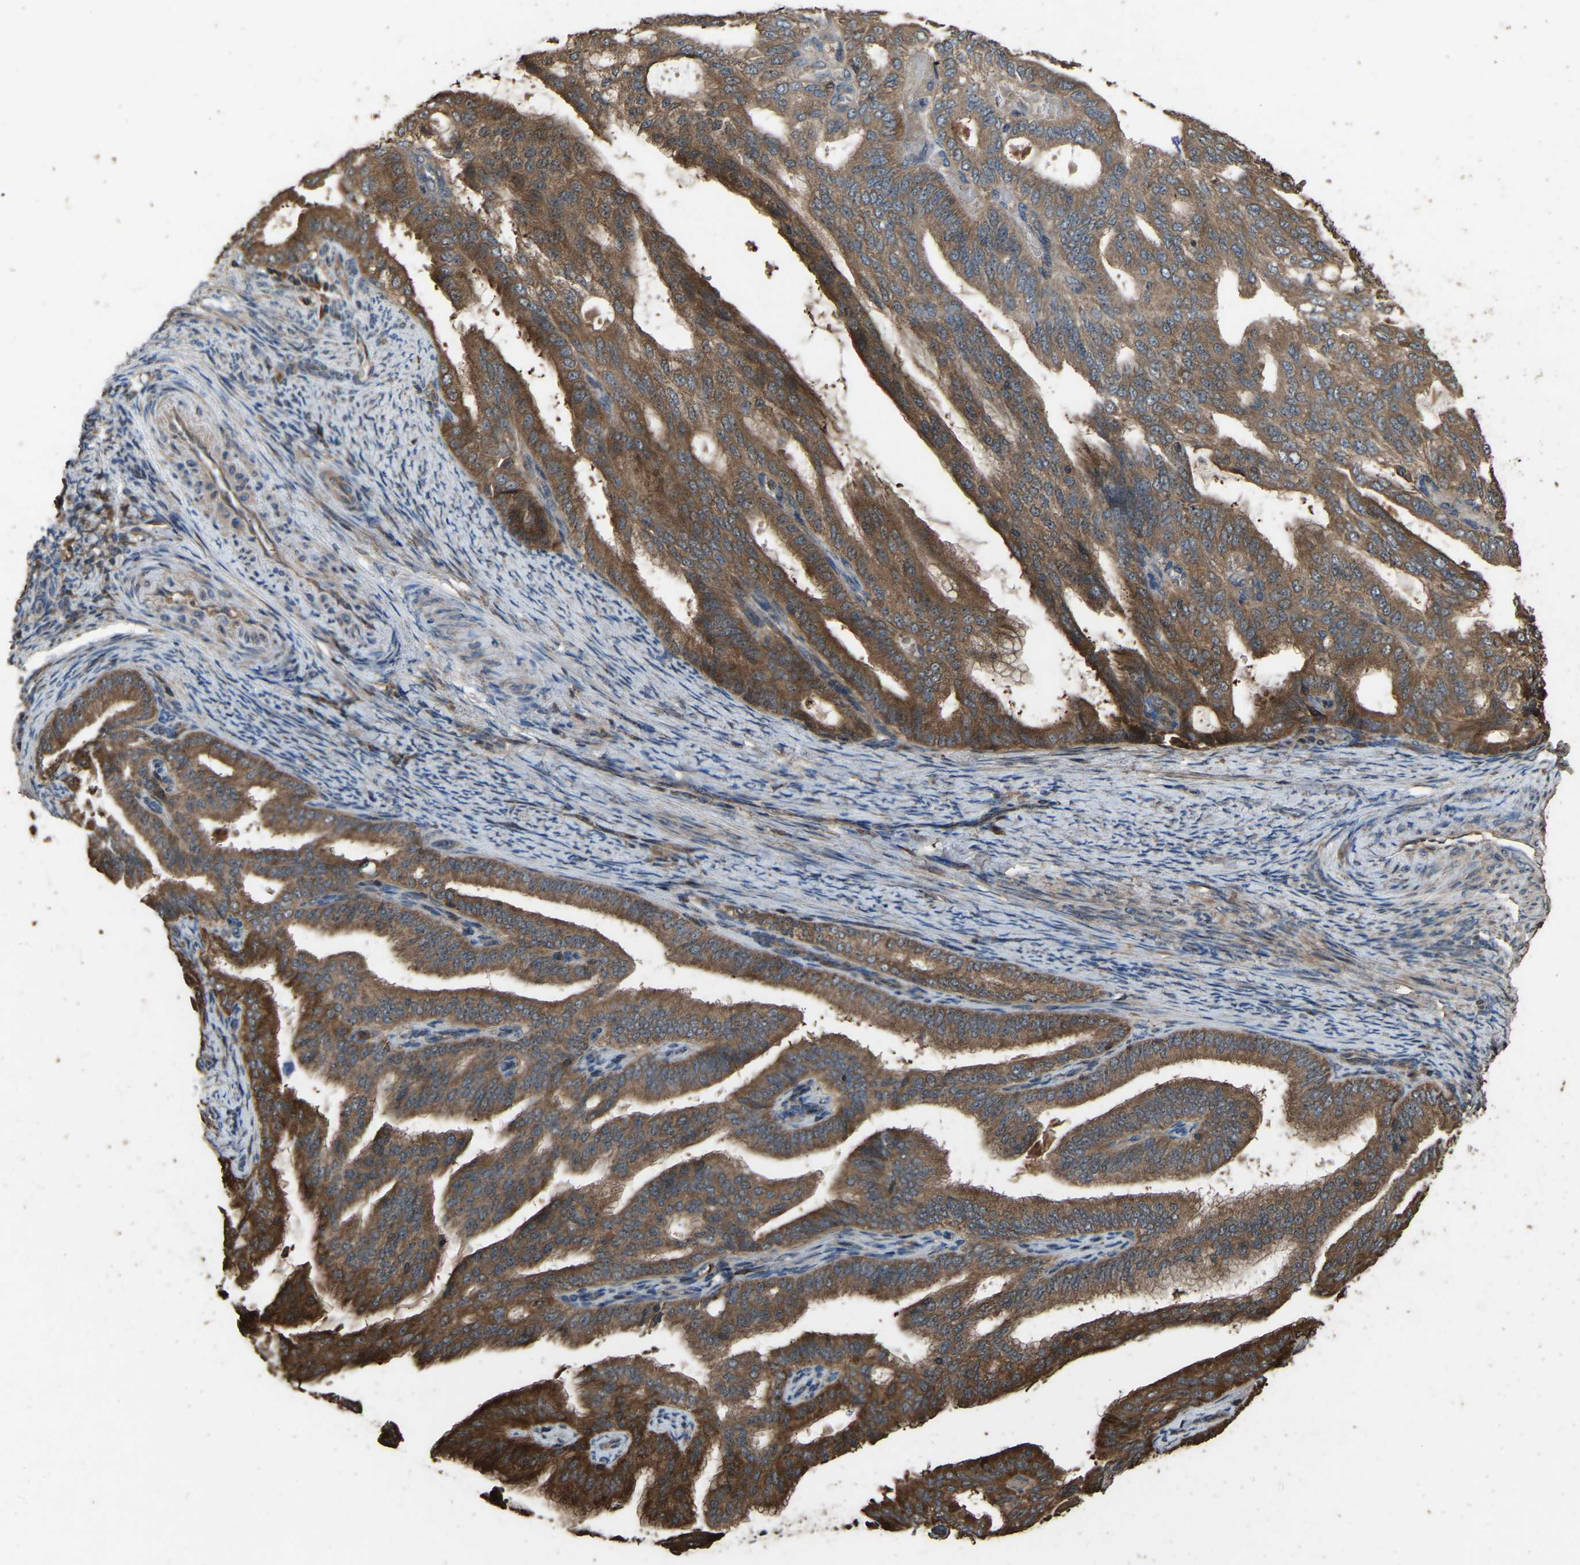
{"staining": {"intensity": "strong", "quantity": ">75%", "location": "cytoplasmic/membranous"}, "tissue": "endometrial cancer", "cell_type": "Tumor cells", "image_type": "cancer", "snomed": [{"axis": "morphology", "description": "Adenocarcinoma, NOS"}, {"axis": "topography", "description": "Endometrium"}], "caption": "Immunohistochemical staining of human endometrial cancer demonstrates high levels of strong cytoplasmic/membranous protein positivity in approximately >75% of tumor cells. Immunohistochemistry stains the protein in brown and the nuclei are stained blue.", "gene": "FHIT", "patient": {"sex": "female", "age": 58}}